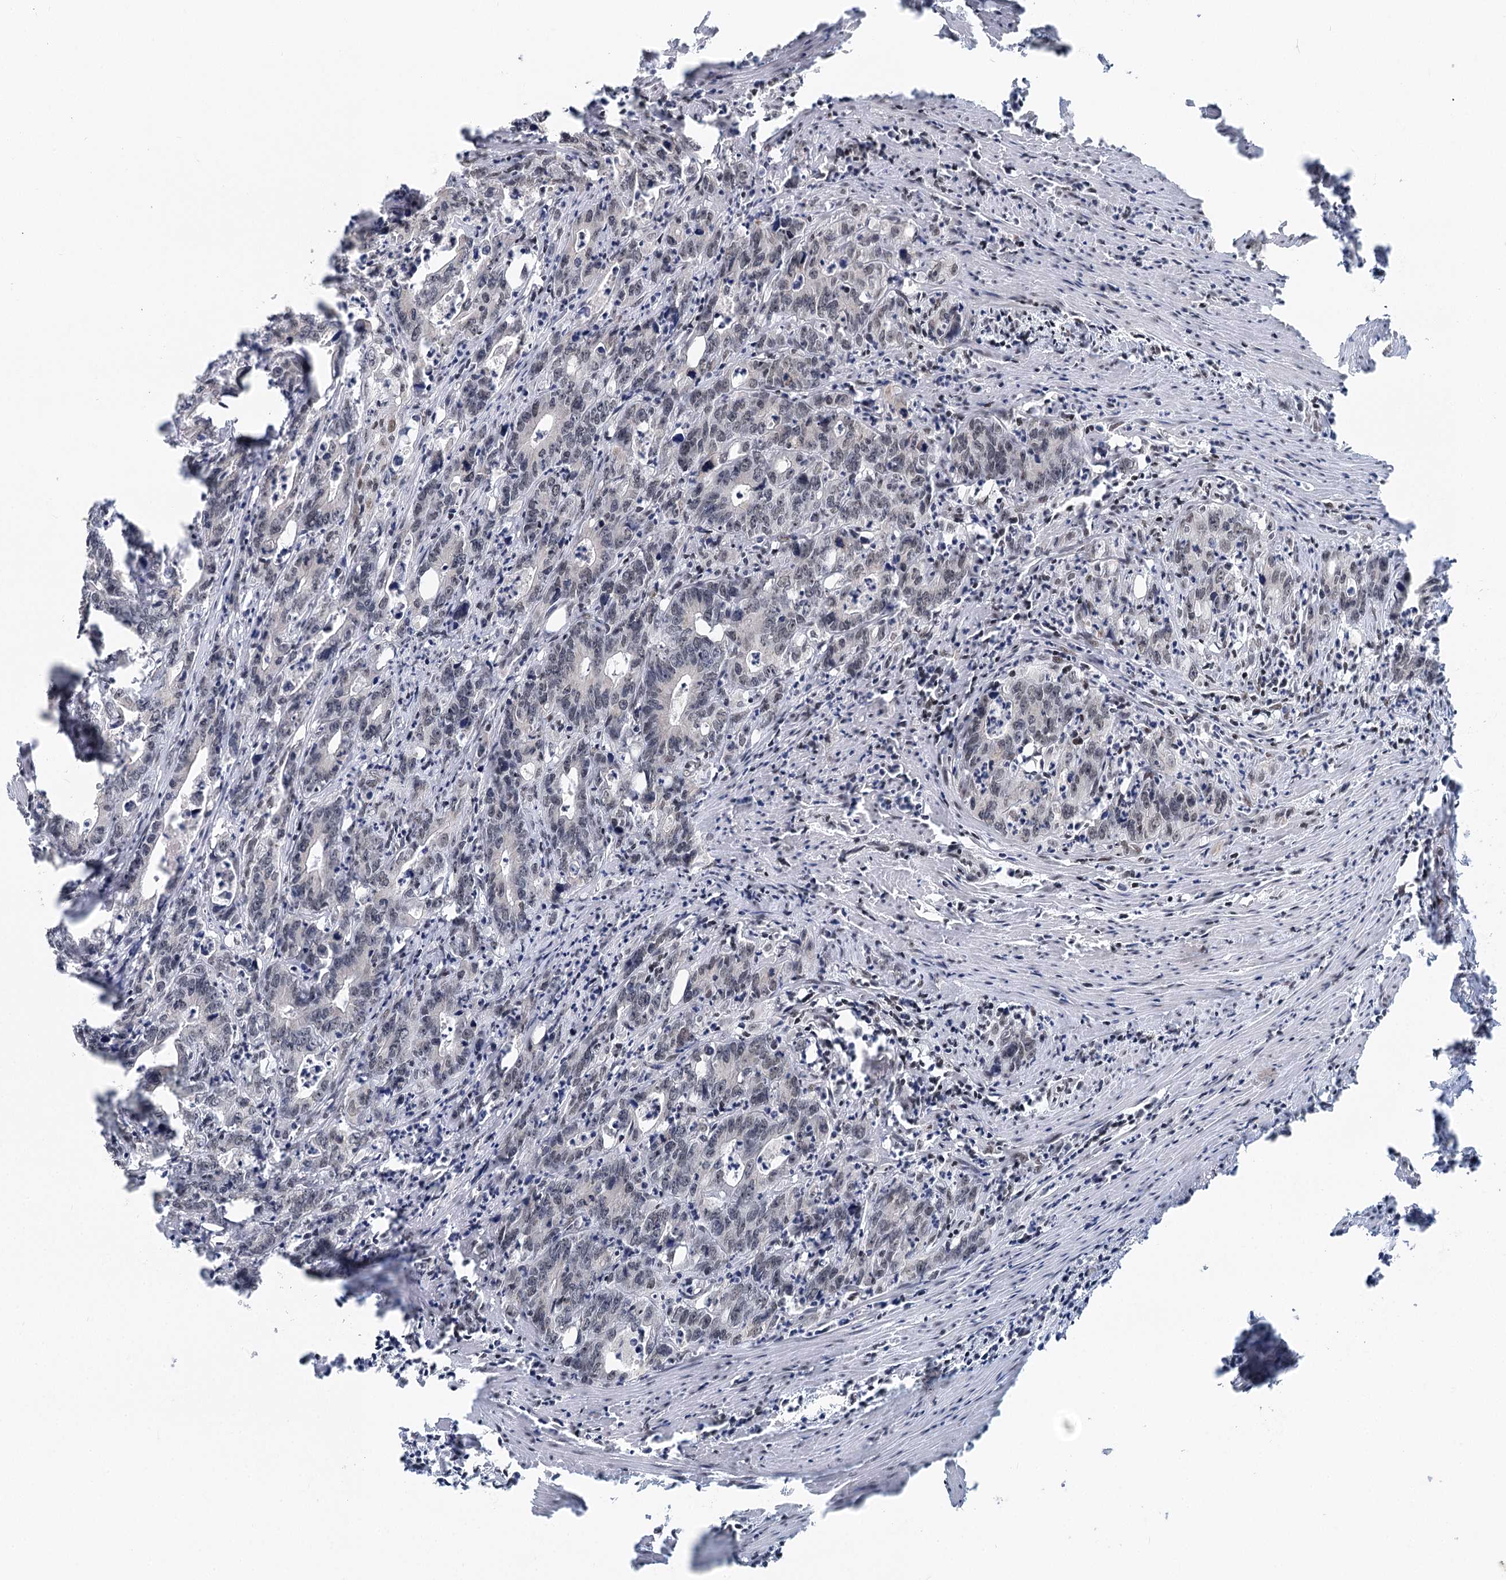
{"staining": {"intensity": "negative", "quantity": "none", "location": "none"}, "tissue": "colorectal cancer", "cell_type": "Tumor cells", "image_type": "cancer", "snomed": [{"axis": "morphology", "description": "Adenocarcinoma, NOS"}, {"axis": "topography", "description": "Colon"}], "caption": "IHC of colorectal cancer (adenocarcinoma) displays no expression in tumor cells. (Brightfield microscopy of DAB IHC at high magnification).", "gene": "CGGBP1", "patient": {"sex": "female", "age": 75}}